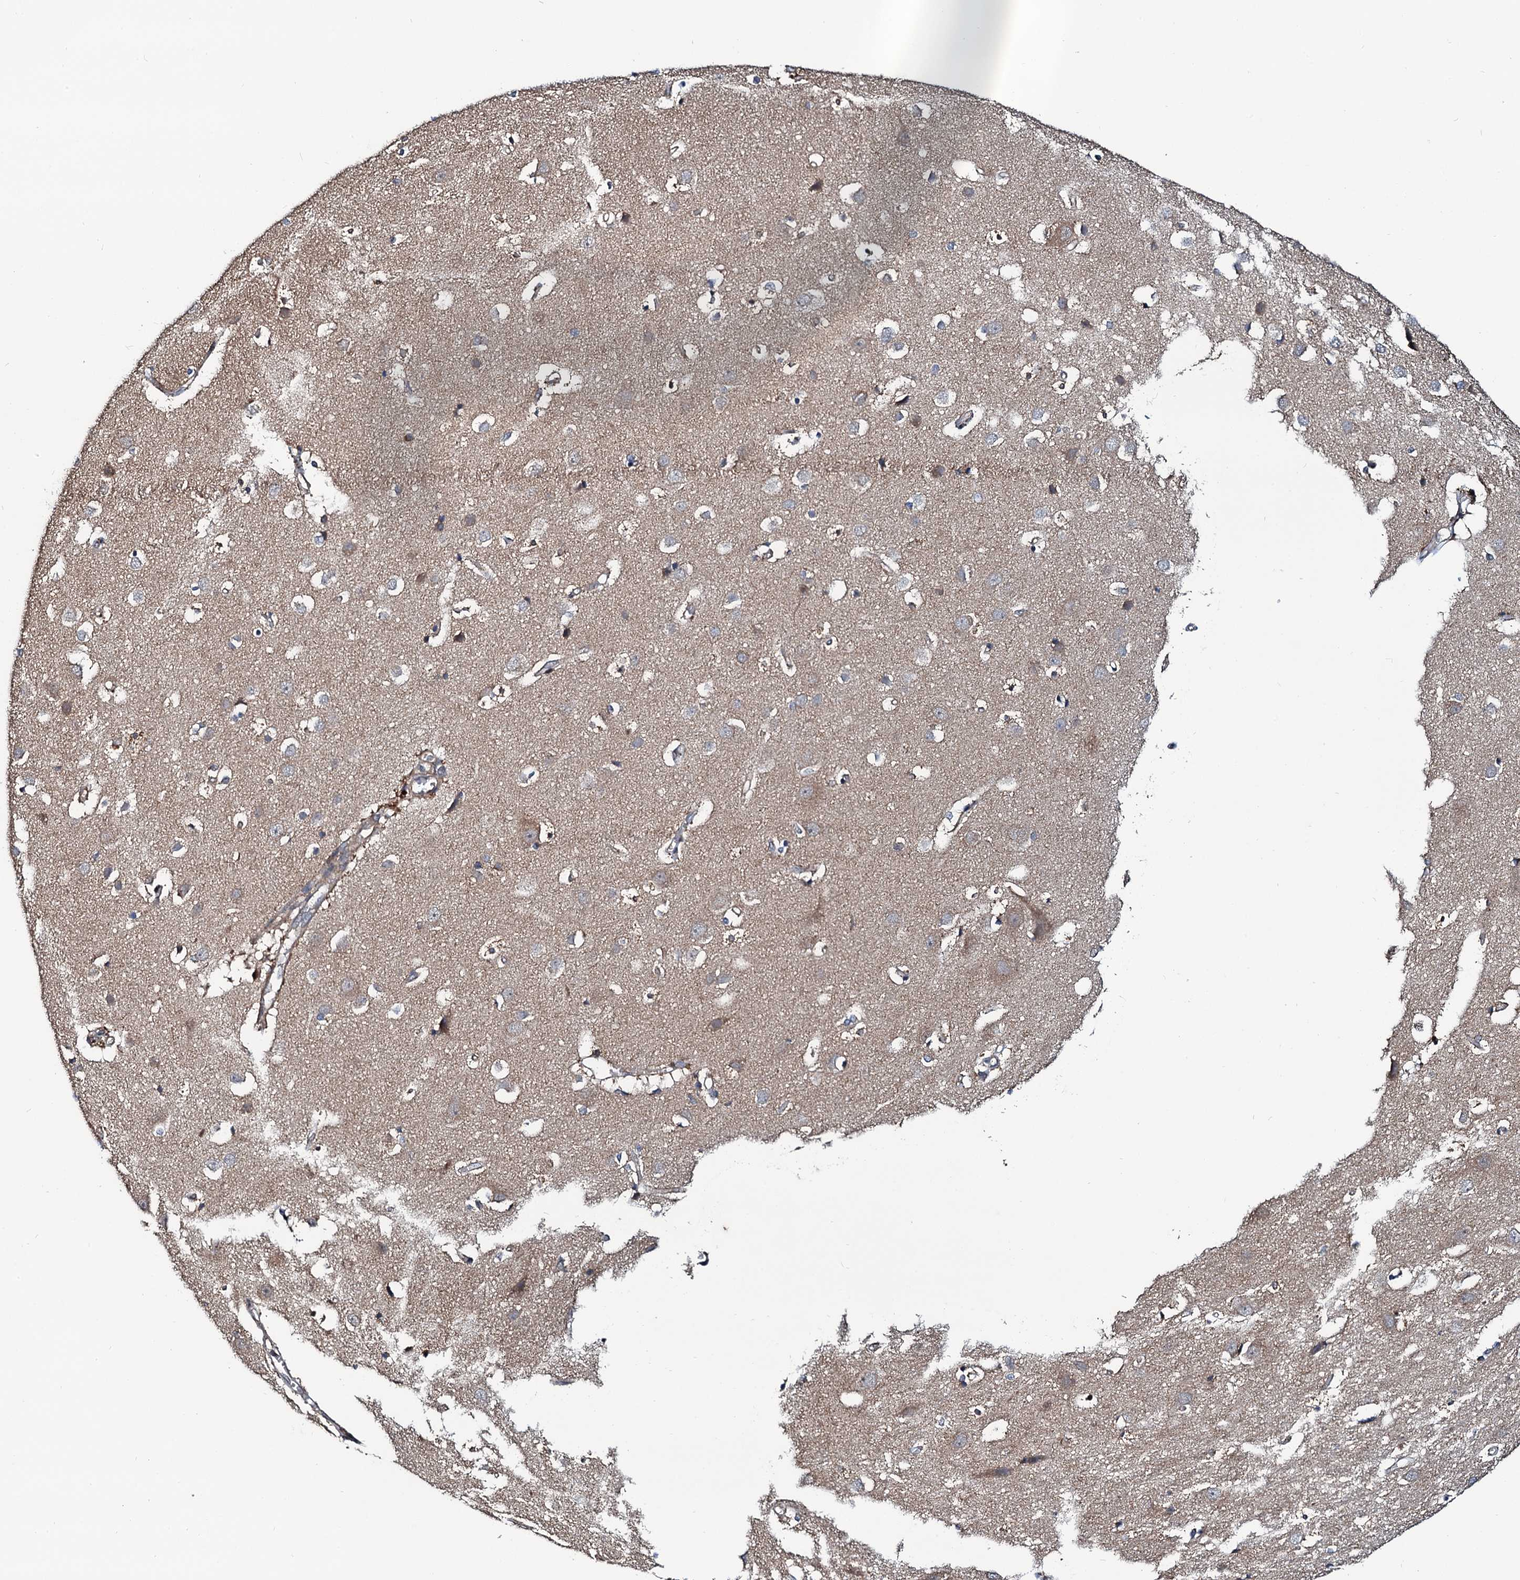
{"staining": {"intensity": "moderate", "quantity": "25%-75%", "location": "cytoplasmic/membranous"}, "tissue": "cerebral cortex", "cell_type": "Endothelial cells", "image_type": "normal", "snomed": [{"axis": "morphology", "description": "Normal tissue, NOS"}, {"axis": "topography", "description": "Cerebral cortex"}], "caption": "A micrograph showing moderate cytoplasmic/membranous expression in approximately 25%-75% of endothelial cells in benign cerebral cortex, as visualized by brown immunohistochemical staining.", "gene": "NEK1", "patient": {"sex": "male", "age": 54}}